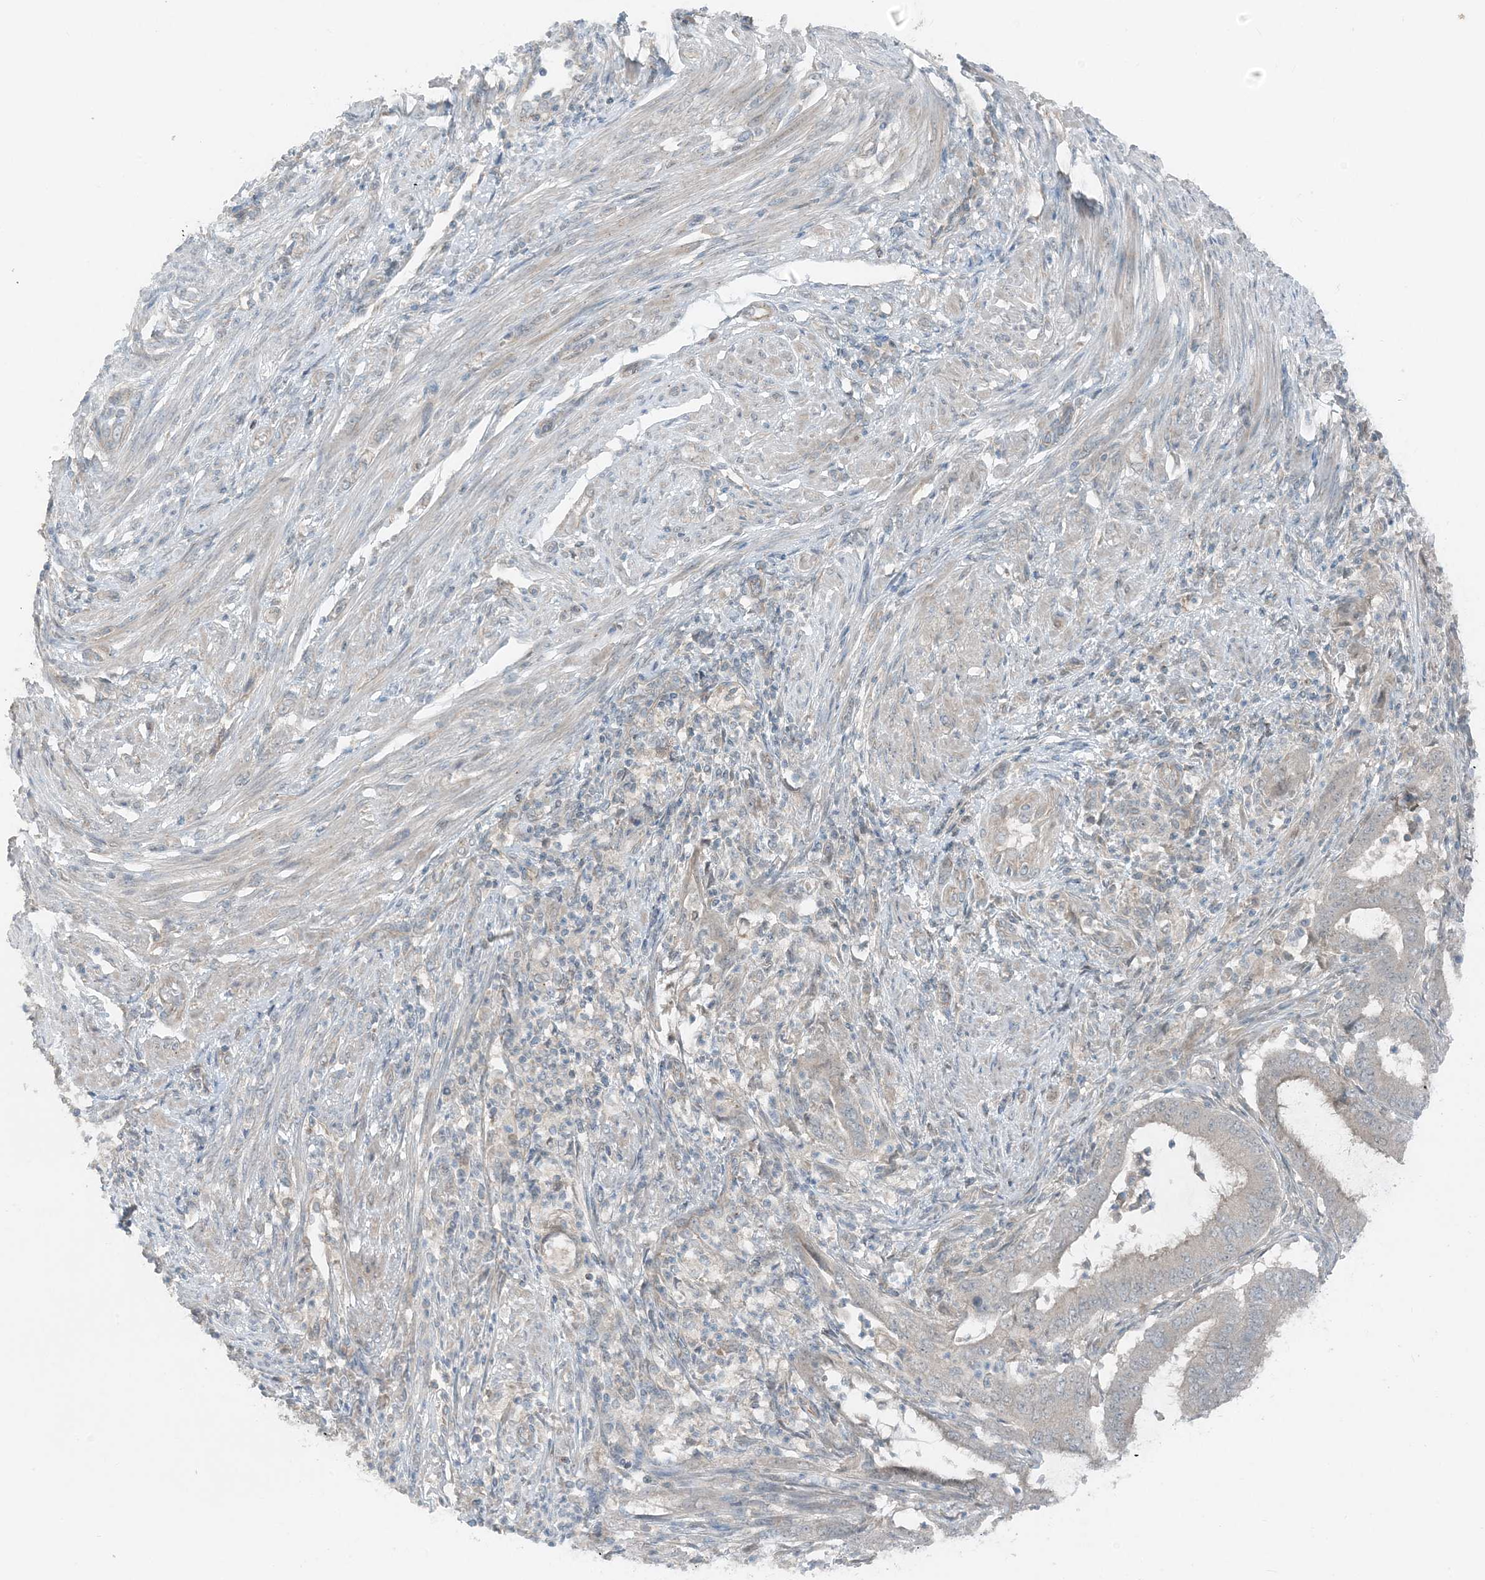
{"staining": {"intensity": "weak", "quantity": "<25%", "location": "cytoplasmic/membranous"}, "tissue": "endometrial cancer", "cell_type": "Tumor cells", "image_type": "cancer", "snomed": [{"axis": "morphology", "description": "Adenocarcinoma, NOS"}, {"axis": "topography", "description": "Endometrium"}], "caption": "Immunohistochemistry of human adenocarcinoma (endometrial) reveals no staining in tumor cells.", "gene": "MITD1", "patient": {"sex": "female", "age": 51}}